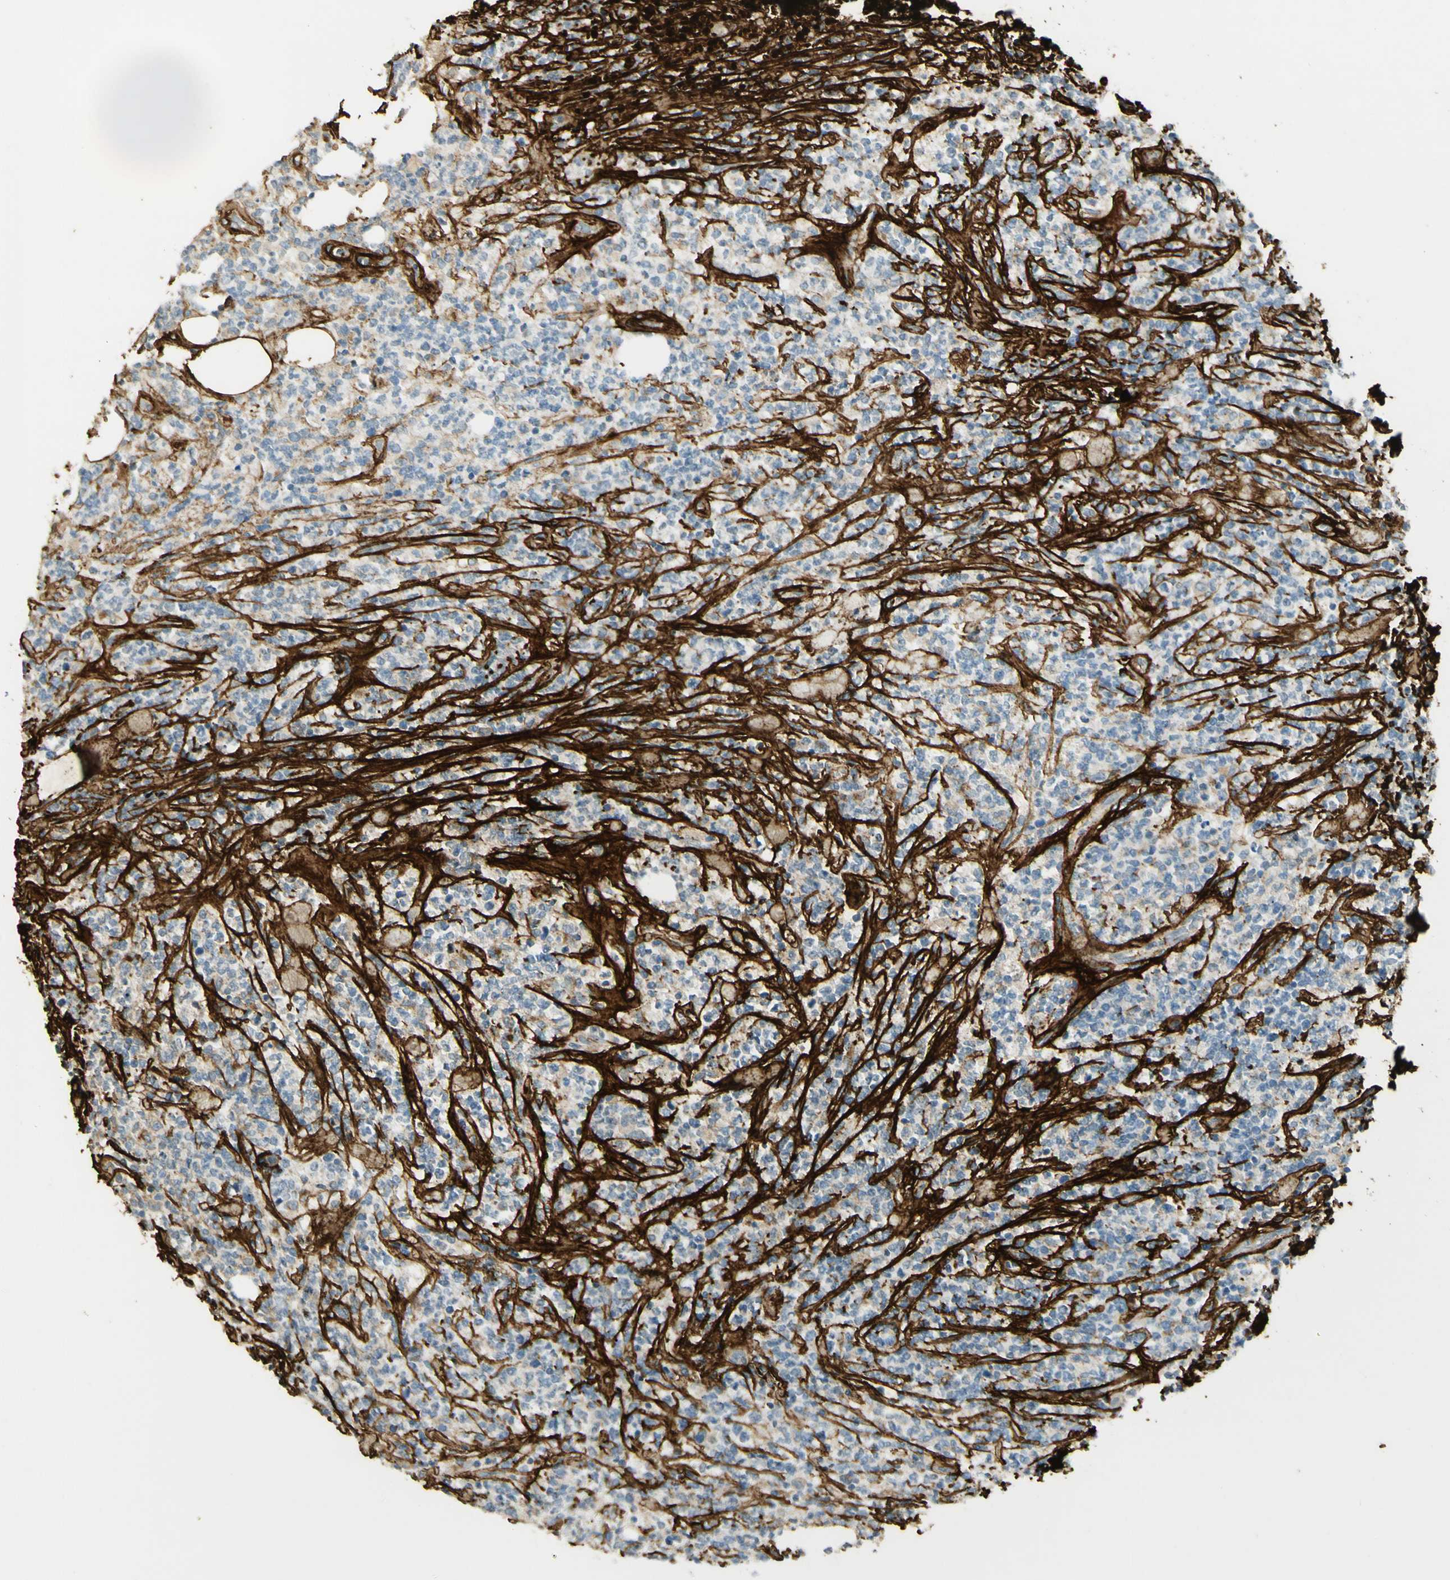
{"staining": {"intensity": "negative", "quantity": "none", "location": "none"}, "tissue": "lymphoma", "cell_type": "Tumor cells", "image_type": "cancer", "snomed": [{"axis": "morphology", "description": "Malignant lymphoma, non-Hodgkin's type, High grade"}, {"axis": "topography", "description": "Soft tissue"}], "caption": "Immunohistochemical staining of human malignant lymphoma, non-Hodgkin's type (high-grade) demonstrates no significant staining in tumor cells.", "gene": "TNN", "patient": {"sex": "male", "age": 18}}